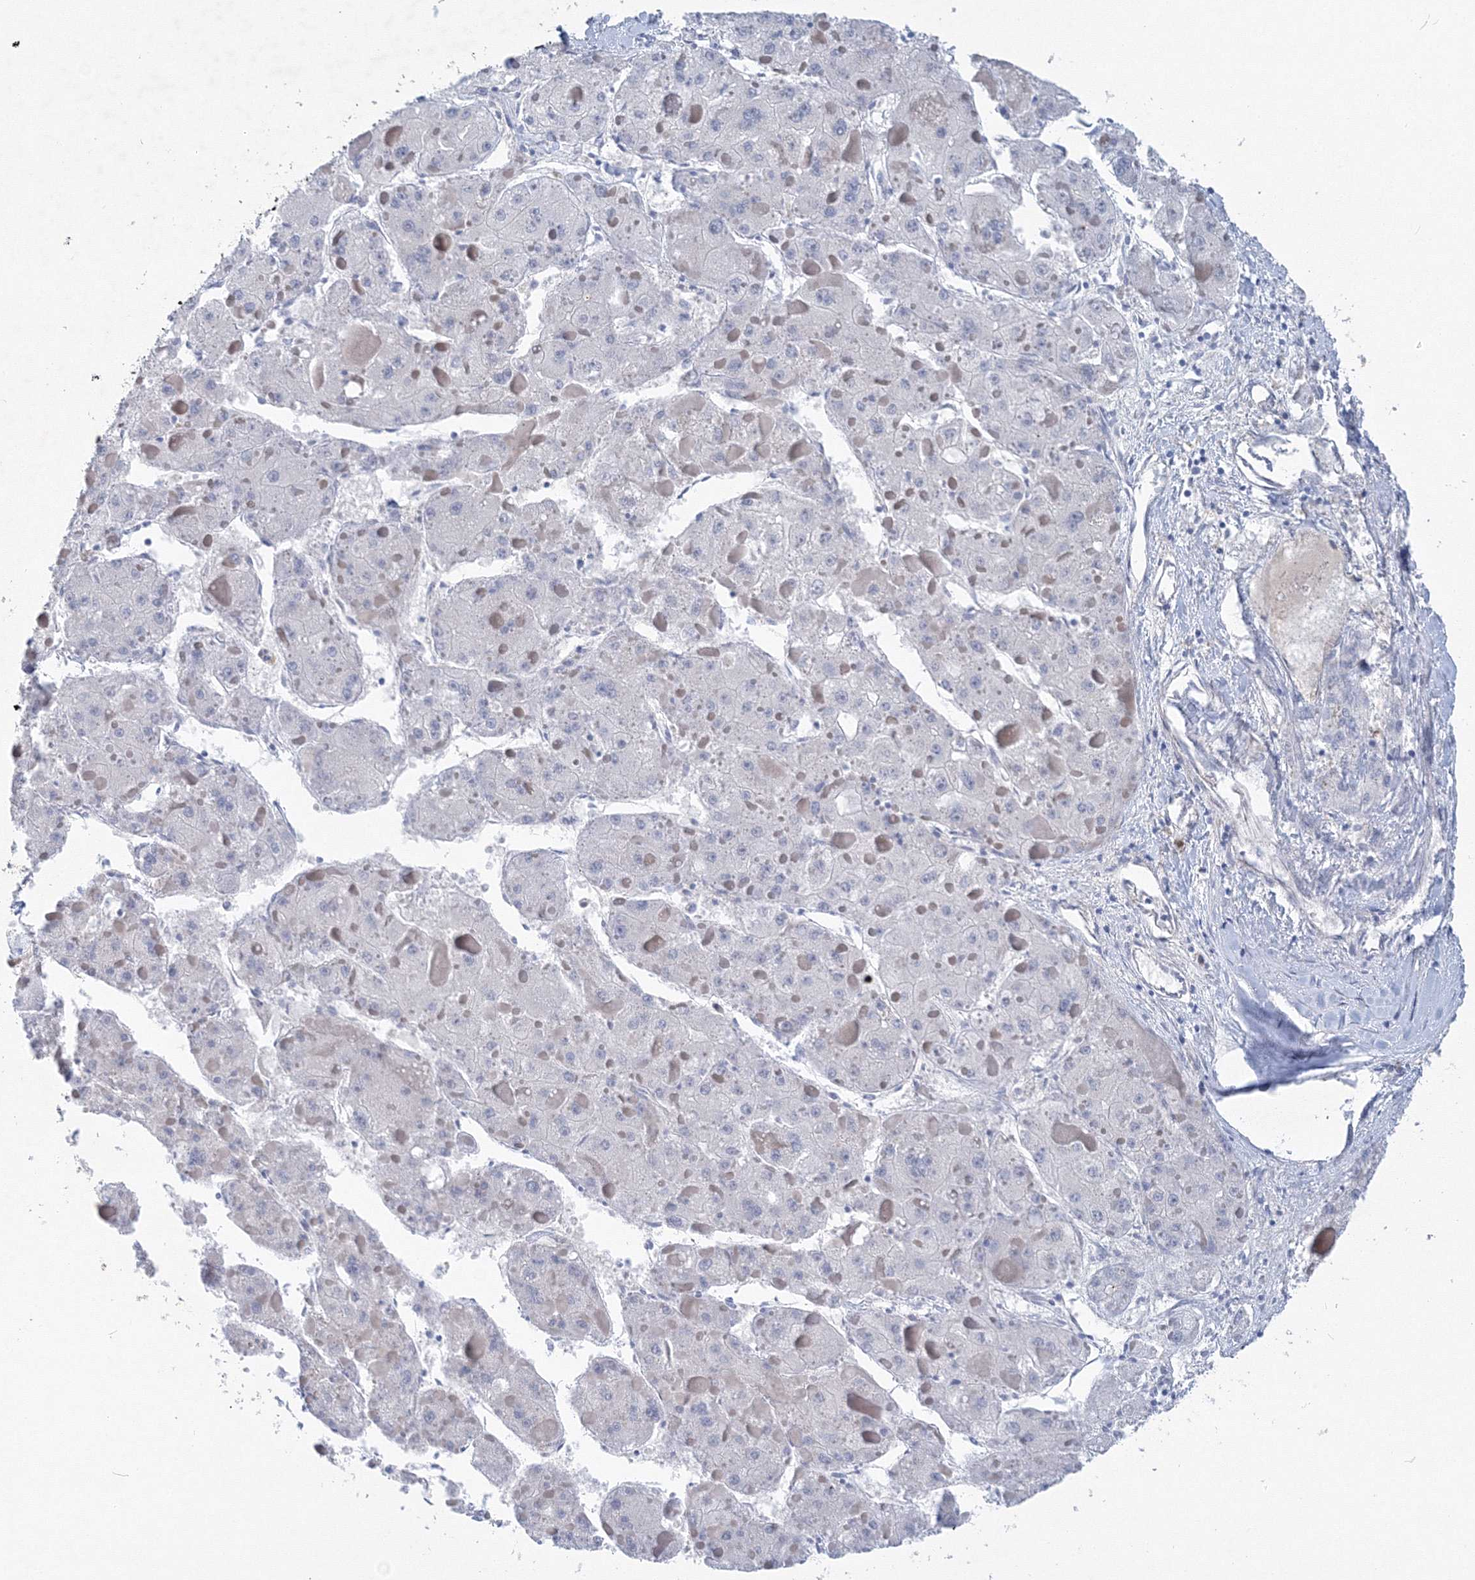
{"staining": {"intensity": "negative", "quantity": "none", "location": "none"}, "tissue": "liver cancer", "cell_type": "Tumor cells", "image_type": "cancer", "snomed": [{"axis": "morphology", "description": "Carcinoma, Hepatocellular, NOS"}, {"axis": "topography", "description": "Liver"}], "caption": "Immunohistochemical staining of human liver hepatocellular carcinoma demonstrates no significant positivity in tumor cells. (DAB IHC with hematoxylin counter stain).", "gene": "TANC1", "patient": {"sex": "female", "age": 73}}